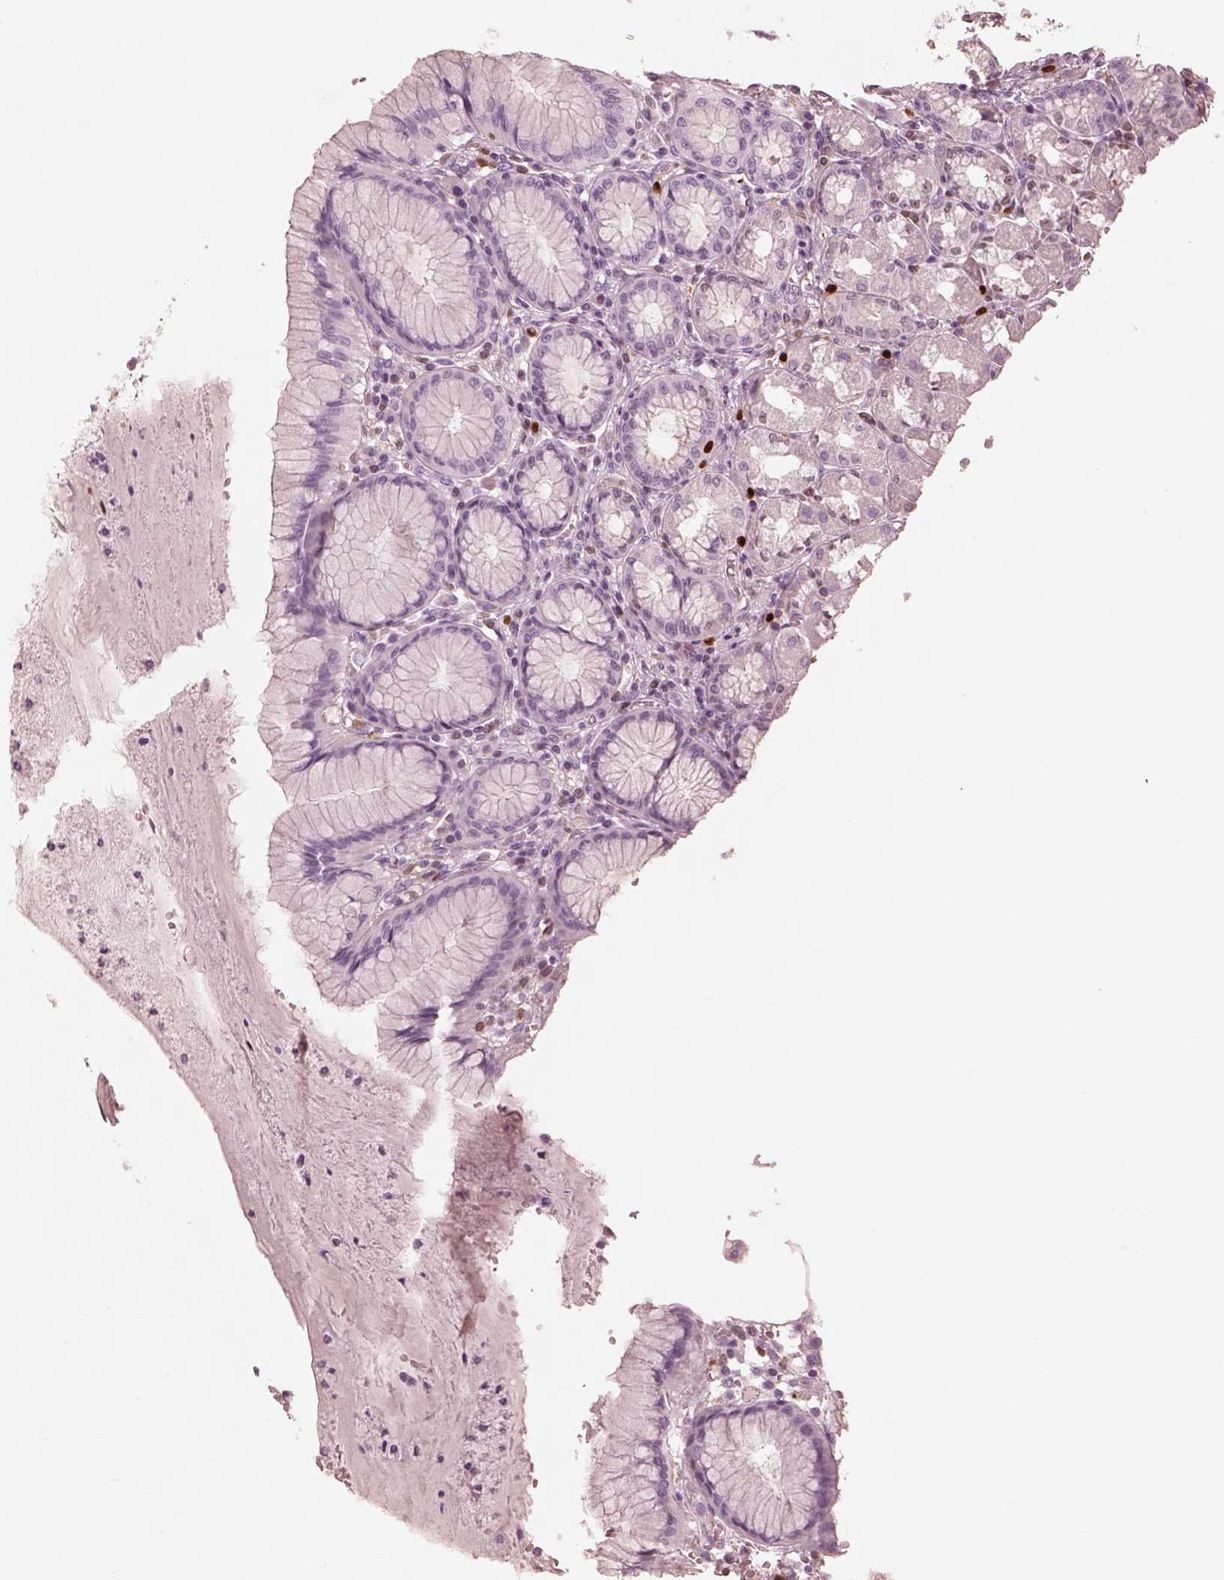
{"staining": {"intensity": "negative", "quantity": "none", "location": "none"}, "tissue": "stomach", "cell_type": "Glandular cells", "image_type": "normal", "snomed": [{"axis": "morphology", "description": "Normal tissue, NOS"}, {"axis": "topography", "description": "Stomach"}], "caption": "High magnification brightfield microscopy of unremarkable stomach stained with DAB (brown) and counterstained with hematoxylin (blue): glandular cells show no significant staining. Nuclei are stained in blue.", "gene": "ALOX5", "patient": {"sex": "male", "age": 55}}